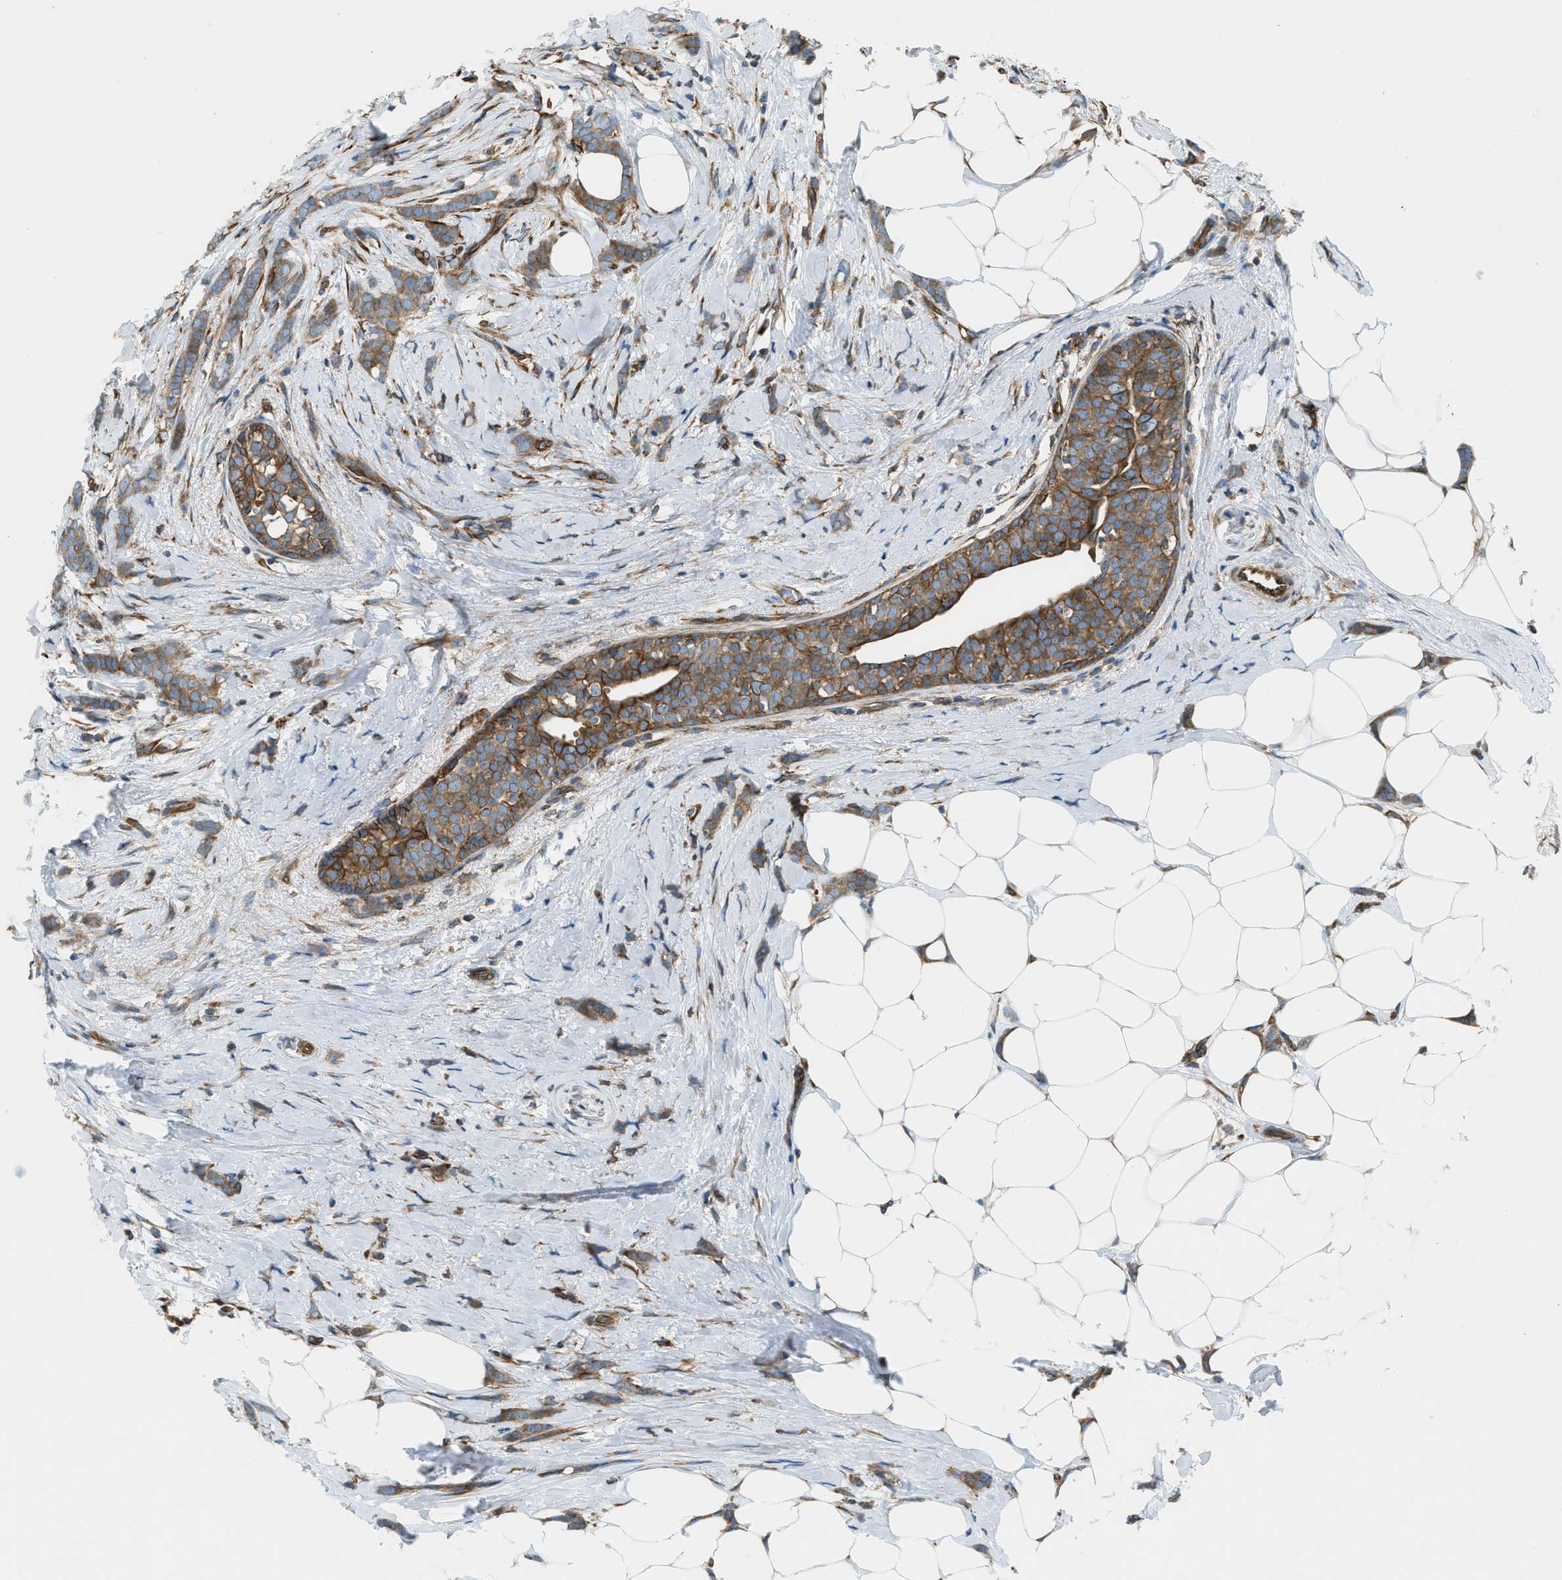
{"staining": {"intensity": "strong", "quantity": "25%-75%", "location": "cytoplasmic/membranous"}, "tissue": "breast cancer", "cell_type": "Tumor cells", "image_type": "cancer", "snomed": [{"axis": "morphology", "description": "Lobular carcinoma, in situ"}, {"axis": "morphology", "description": "Lobular carcinoma"}, {"axis": "topography", "description": "Breast"}], "caption": "A high-resolution histopathology image shows IHC staining of breast cancer (lobular carcinoma), which displays strong cytoplasmic/membranous positivity in about 25%-75% of tumor cells. The staining was performed using DAB (3,3'-diaminobenzidine), with brown indicating positive protein expression. Nuclei are stained blue with hematoxylin.", "gene": "DMAC1", "patient": {"sex": "female", "age": 41}}